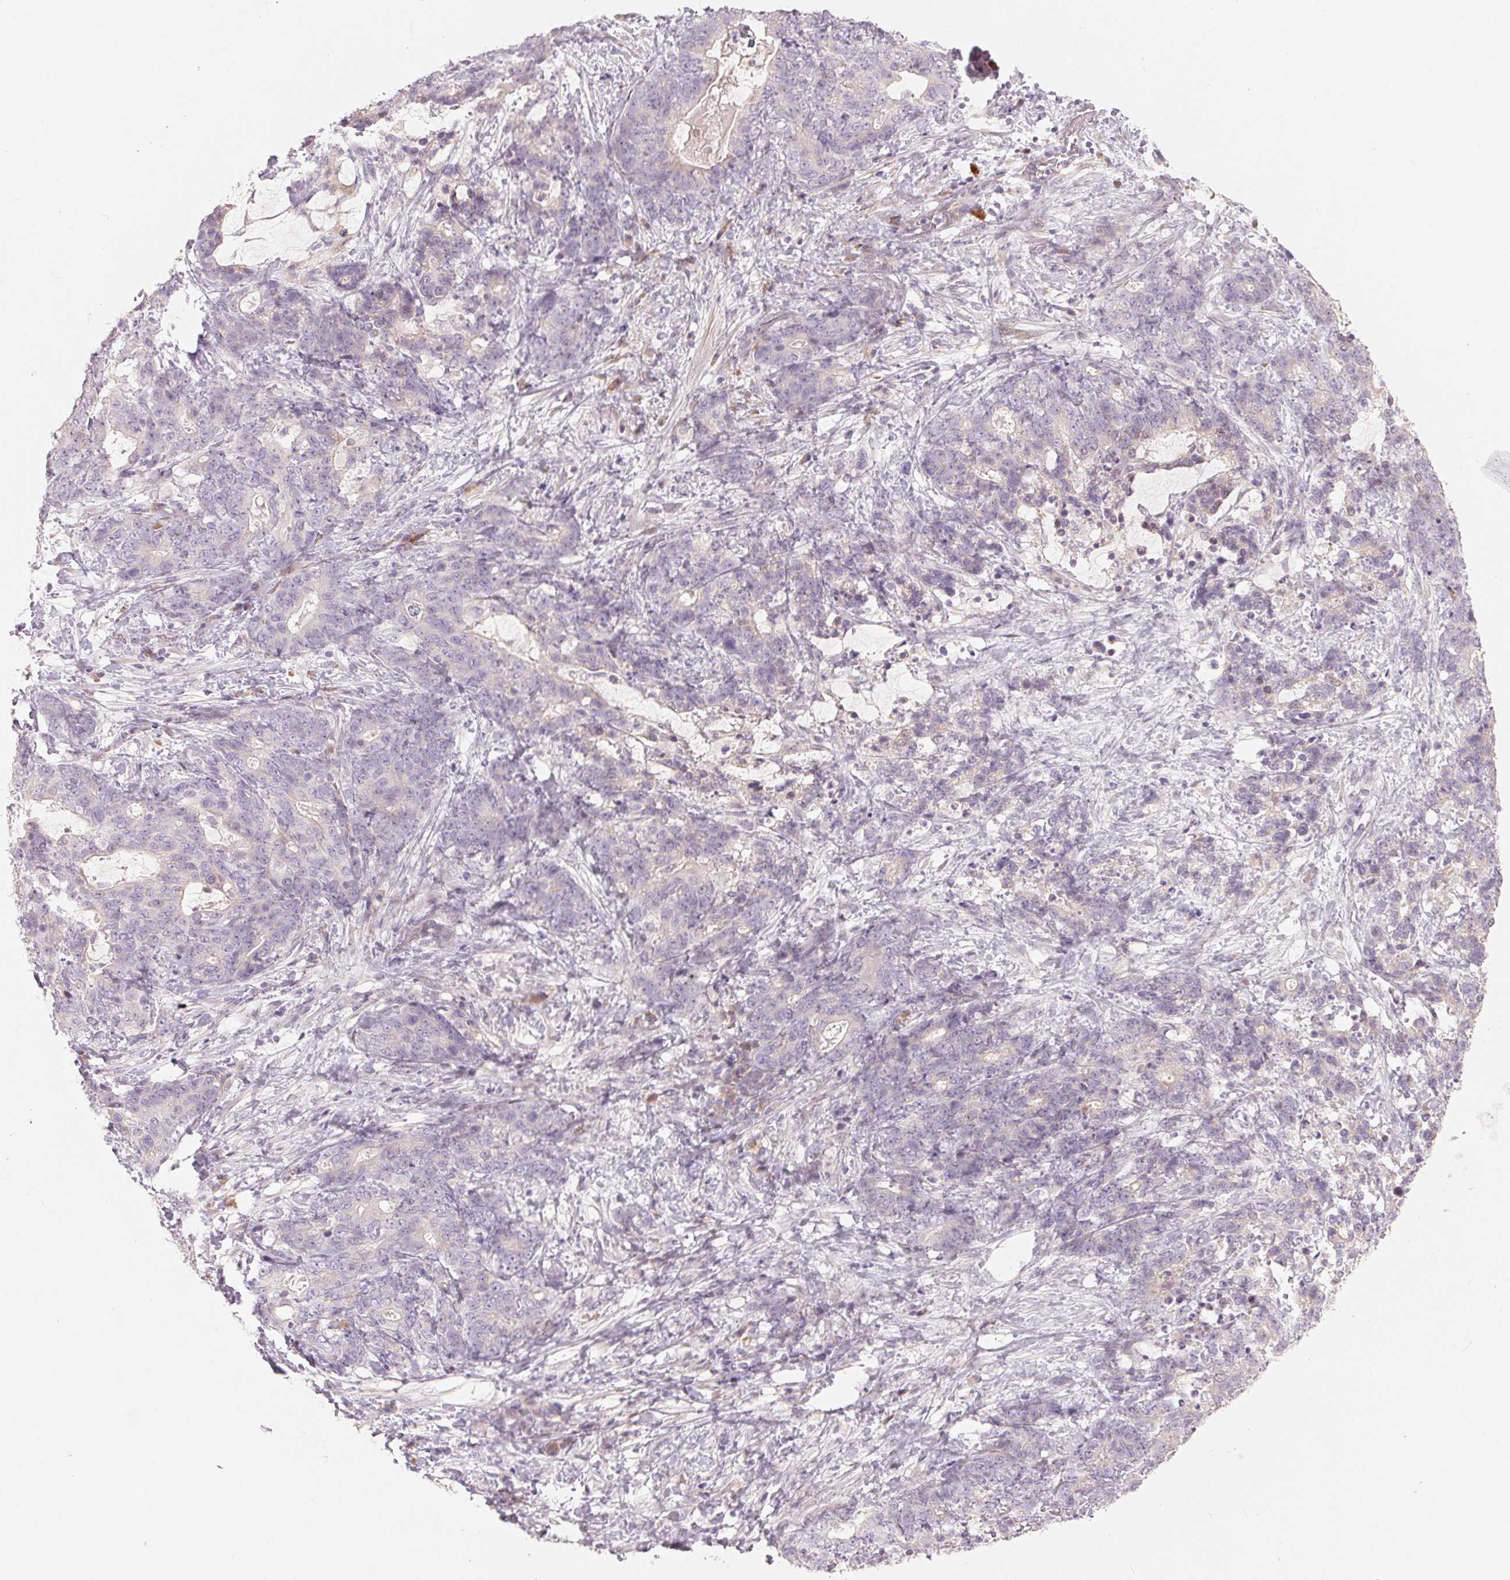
{"staining": {"intensity": "negative", "quantity": "none", "location": "none"}, "tissue": "stomach cancer", "cell_type": "Tumor cells", "image_type": "cancer", "snomed": [{"axis": "morphology", "description": "Normal tissue, NOS"}, {"axis": "morphology", "description": "Adenocarcinoma, NOS"}, {"axis": "topography", "description": "Stomach"}], "caption": "DAB (3,3'-diaminobenzidine) immunohistochemical staining of human stomach cancer (adenocarcinoma) shows no significant expression in tumor cells.", "gene": "DENND2C", "patient": {"sex": "female", "age": 64}}